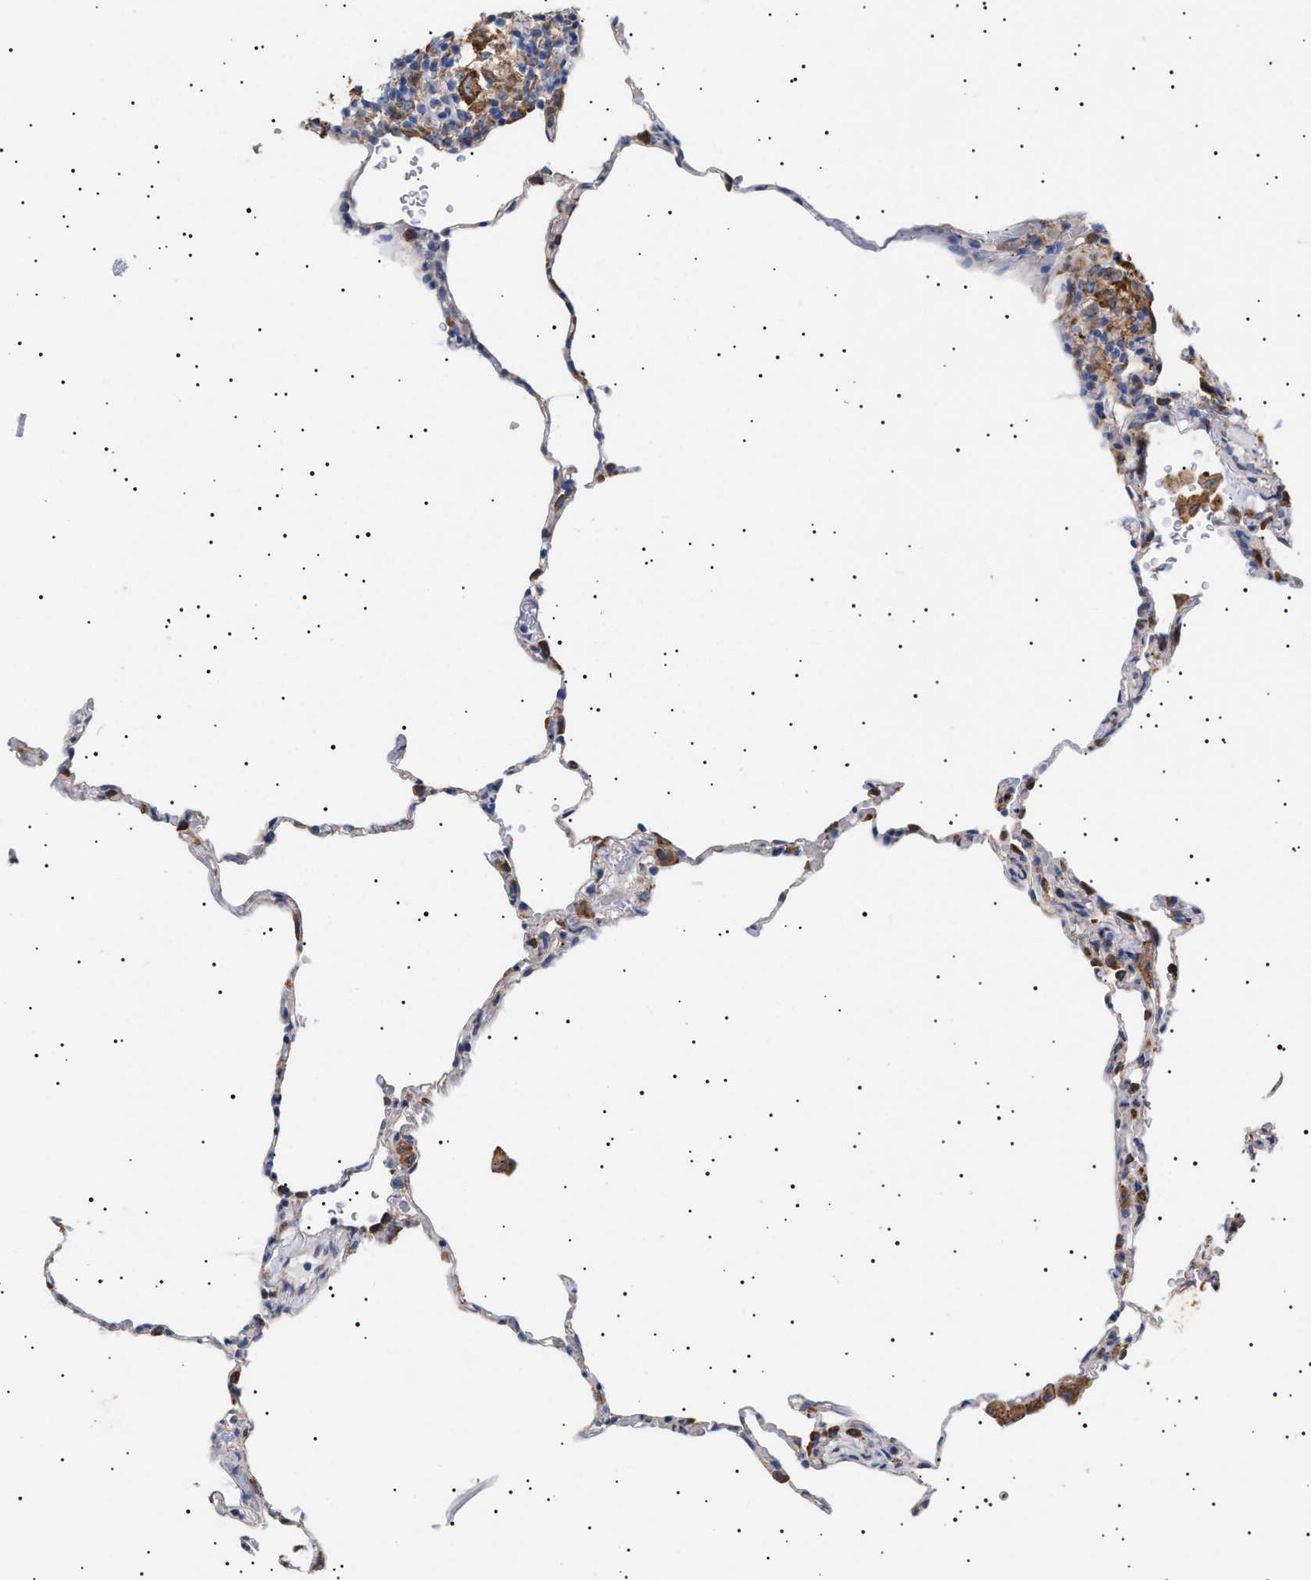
{"staining": {"intensity": "weak", "quantity": "25%-75%", "location": "cytoplasmic/membranous"}, "tissue": "lung", "cell_type": "Alveolar cells", "image_type": "normal", "snomed": [{"axis": "morphology", "description": "Normal tissue, NOS"}, {"axis": "topography", "description": "Lung"}], "caption": "Alveolar cells show low levels of weak cytoplasmic/membranous positivity in about 25%-75% of cells in benign human lung. The protein of interest is stained brown, and the nuclei are stained in blue (DAB IHC with brightfield microscopy, high magnification).", "gene": "ERCC6L2", "patient": {"sex": "male", "age": 59}}